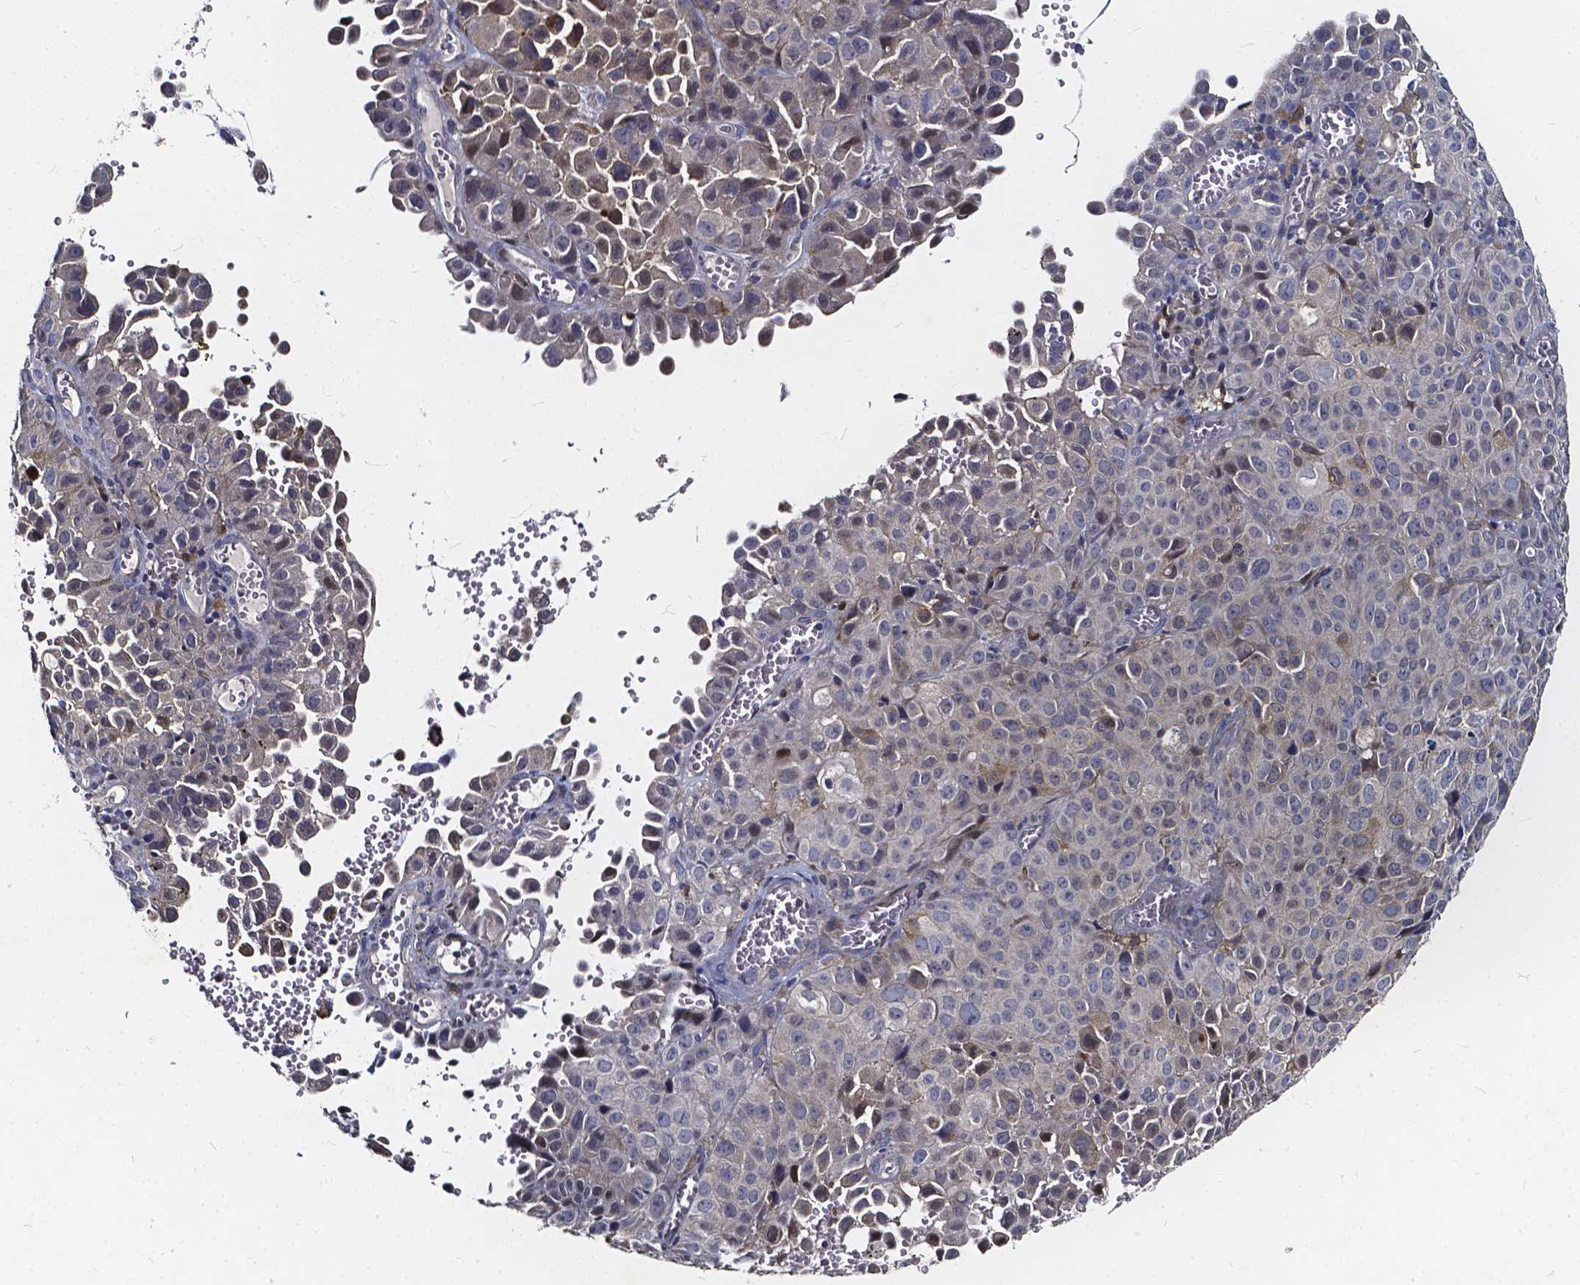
{"staining": {"intensity": "negative", "quantity": "none", "location": "none"}, "tissue": "cervical cancer", "cell_type": "Tumor cells", "image_type": "cancer", "snomed": [{"axis": "morphology", "description": "Squamous cell carcinoma, NOS"}, {"axis": "topography", "description": "Cervix"}], "caption": "Immunohistochemistry (IHC) histopathology image of neoplastic tissue: human cervical cancer (squamous cell carcinoma) stained with DAB (3,3'-diaminobenzidine) exhibits no significant protein positivity in tumor cells.", "gene": "SOWAHA", "patient": {"sex": "female", "age": 55}}